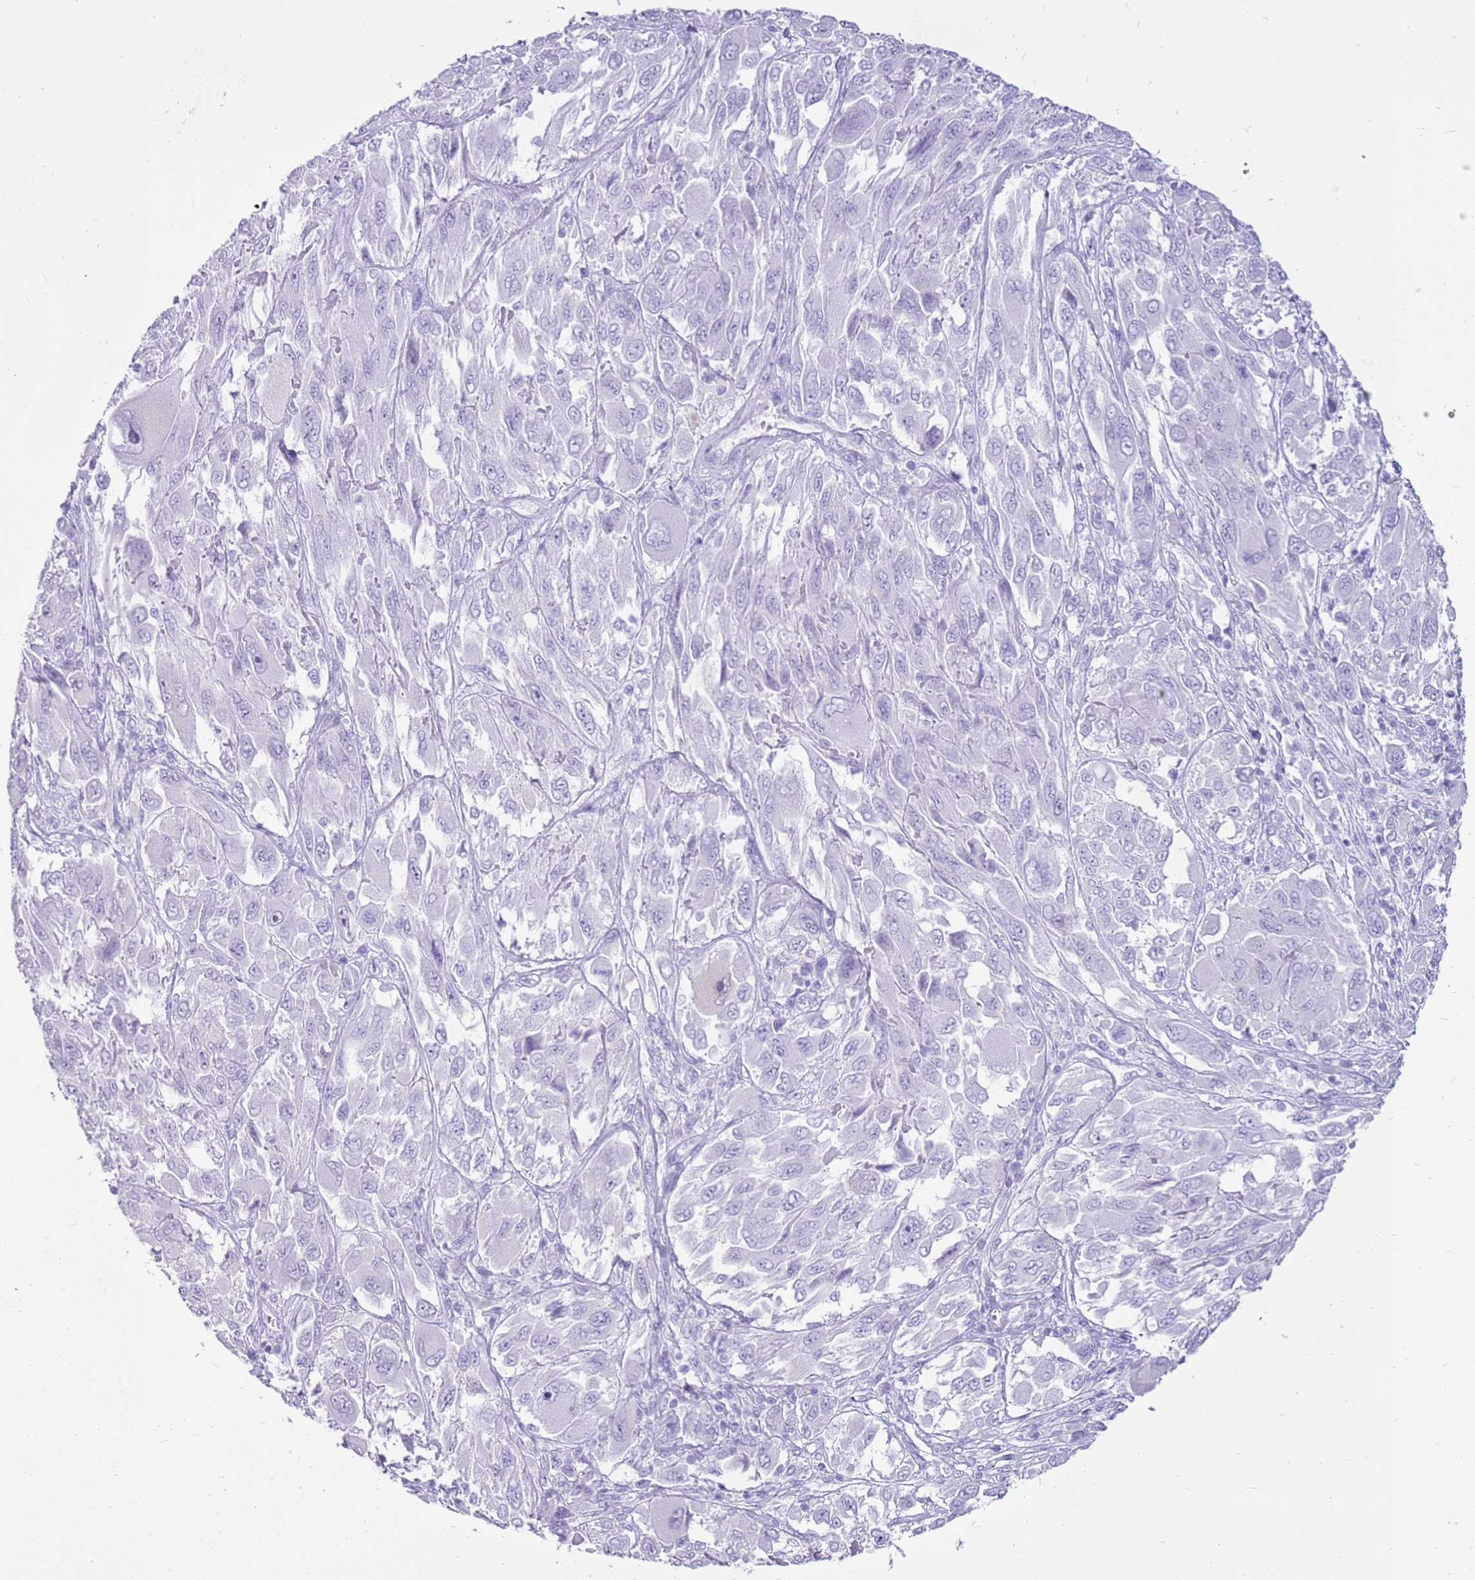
{"staining": {"intensity": "negative", "quantity": "none", "location": "none"}, "tissue": "melanoma", "cell_type": "Tumor cells", "image_type": "cancer", "snomed": [{"axis": "morphology", "description": "Malignant melanoma, NOS"}, {"axis": "topography", "description": "Skin"}], "caption": "A photomicrograph of human melanoma is negative for staining in tumor cells.", "gene": "CA8", "patient": {"sex": "female", "age": 91}}